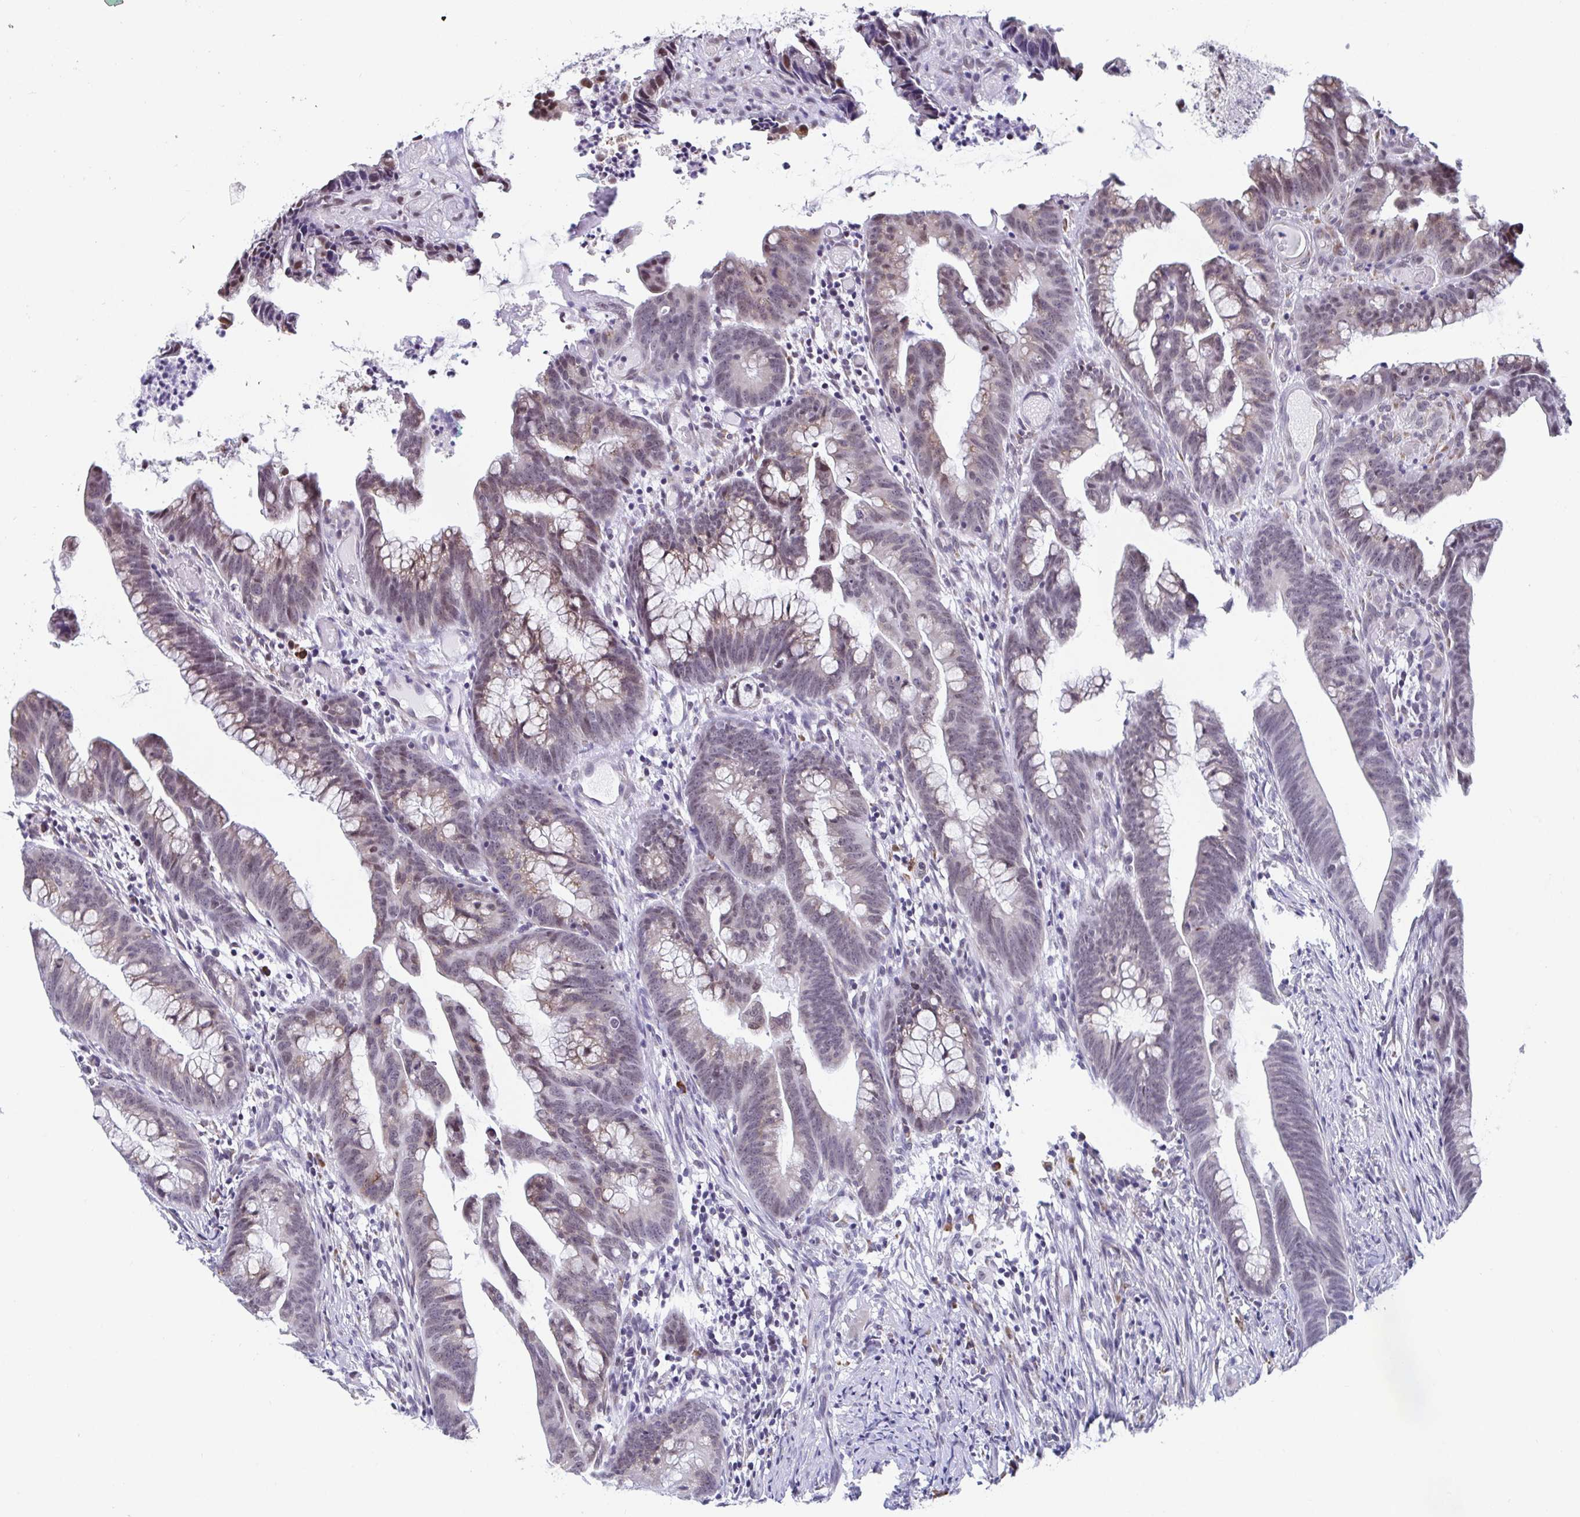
{"staining": {"intensity": "weak", "quantity": "25%-75%", "location": "nuclear"}, "tissue": "colorectal cancer", "cell_type": "Tumor cells", "image_type": "cancer", "snomed": [{"axis": "morphology", "description": "Adenocarcinoma, NOS"}, {"axis": "topography", "description": "Colon"}], "caption": "Immunohistochemical staining of human colorectal cancer shows low levels of weak nuclear protein staining in approximately 25%-75% of tumor cells. (brown staining indicates protein expression, while blue staining denotes nuclei).", "gene": "WDR72", "patient": {"sex": "male", "age": 62}}